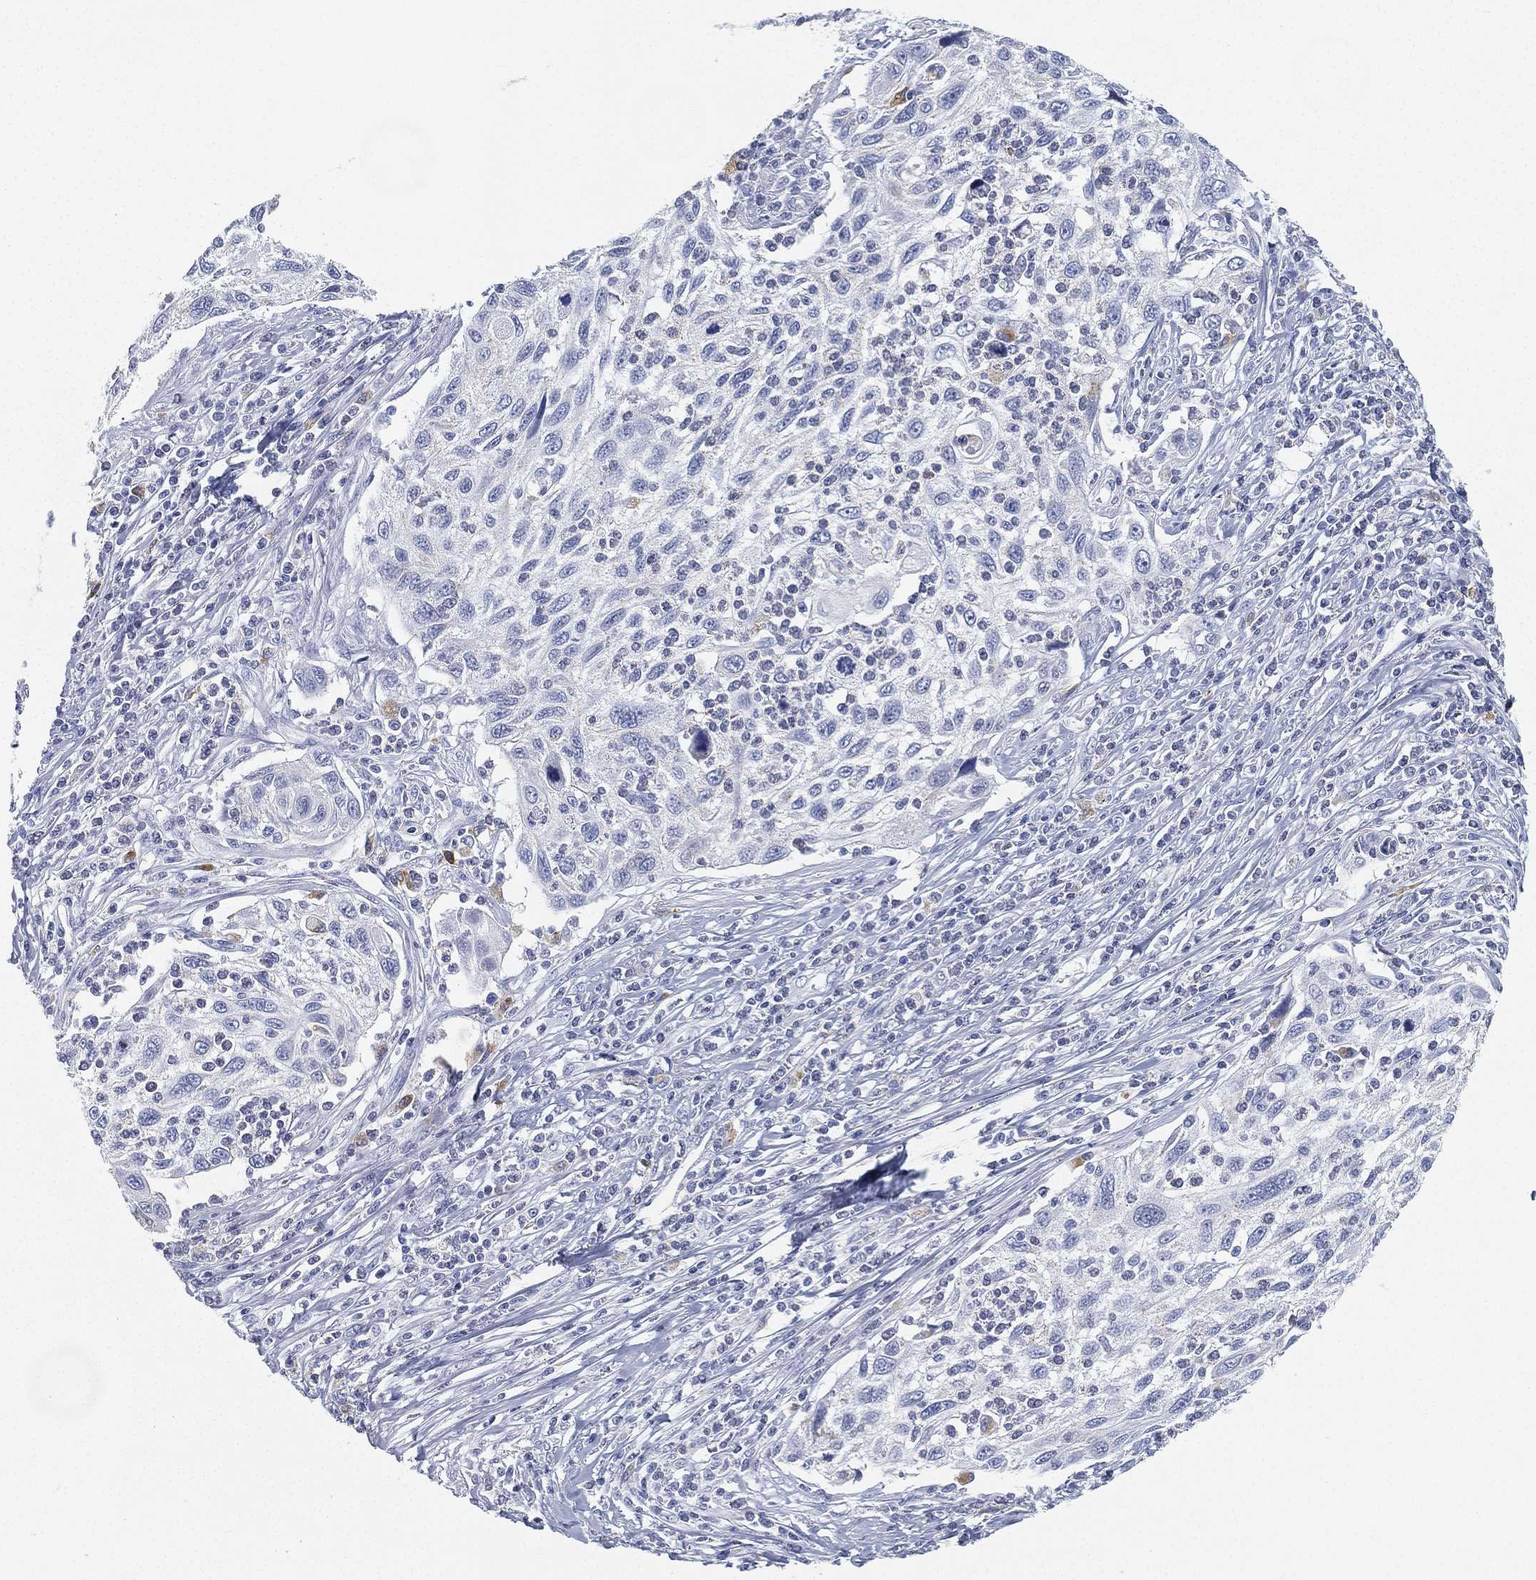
{"staining": {"intensity": "negative", "quantity": "none", "location": "none"}, "tissue": "cervical cancer", "cell_type": "Tumor cells", "image_type": "cancer", "snomed": [{"axis": "morphology", "description": "Squamous cell carcinoma, NOS"}, {"axis": "topography", "description": "Cervix"}], "caption": "Tumor cells show no significant expression in cervical cancer. Nuclei are stained in blue.", "gene": "GPR61", "patient": {"sex": "female", "age": 70}}